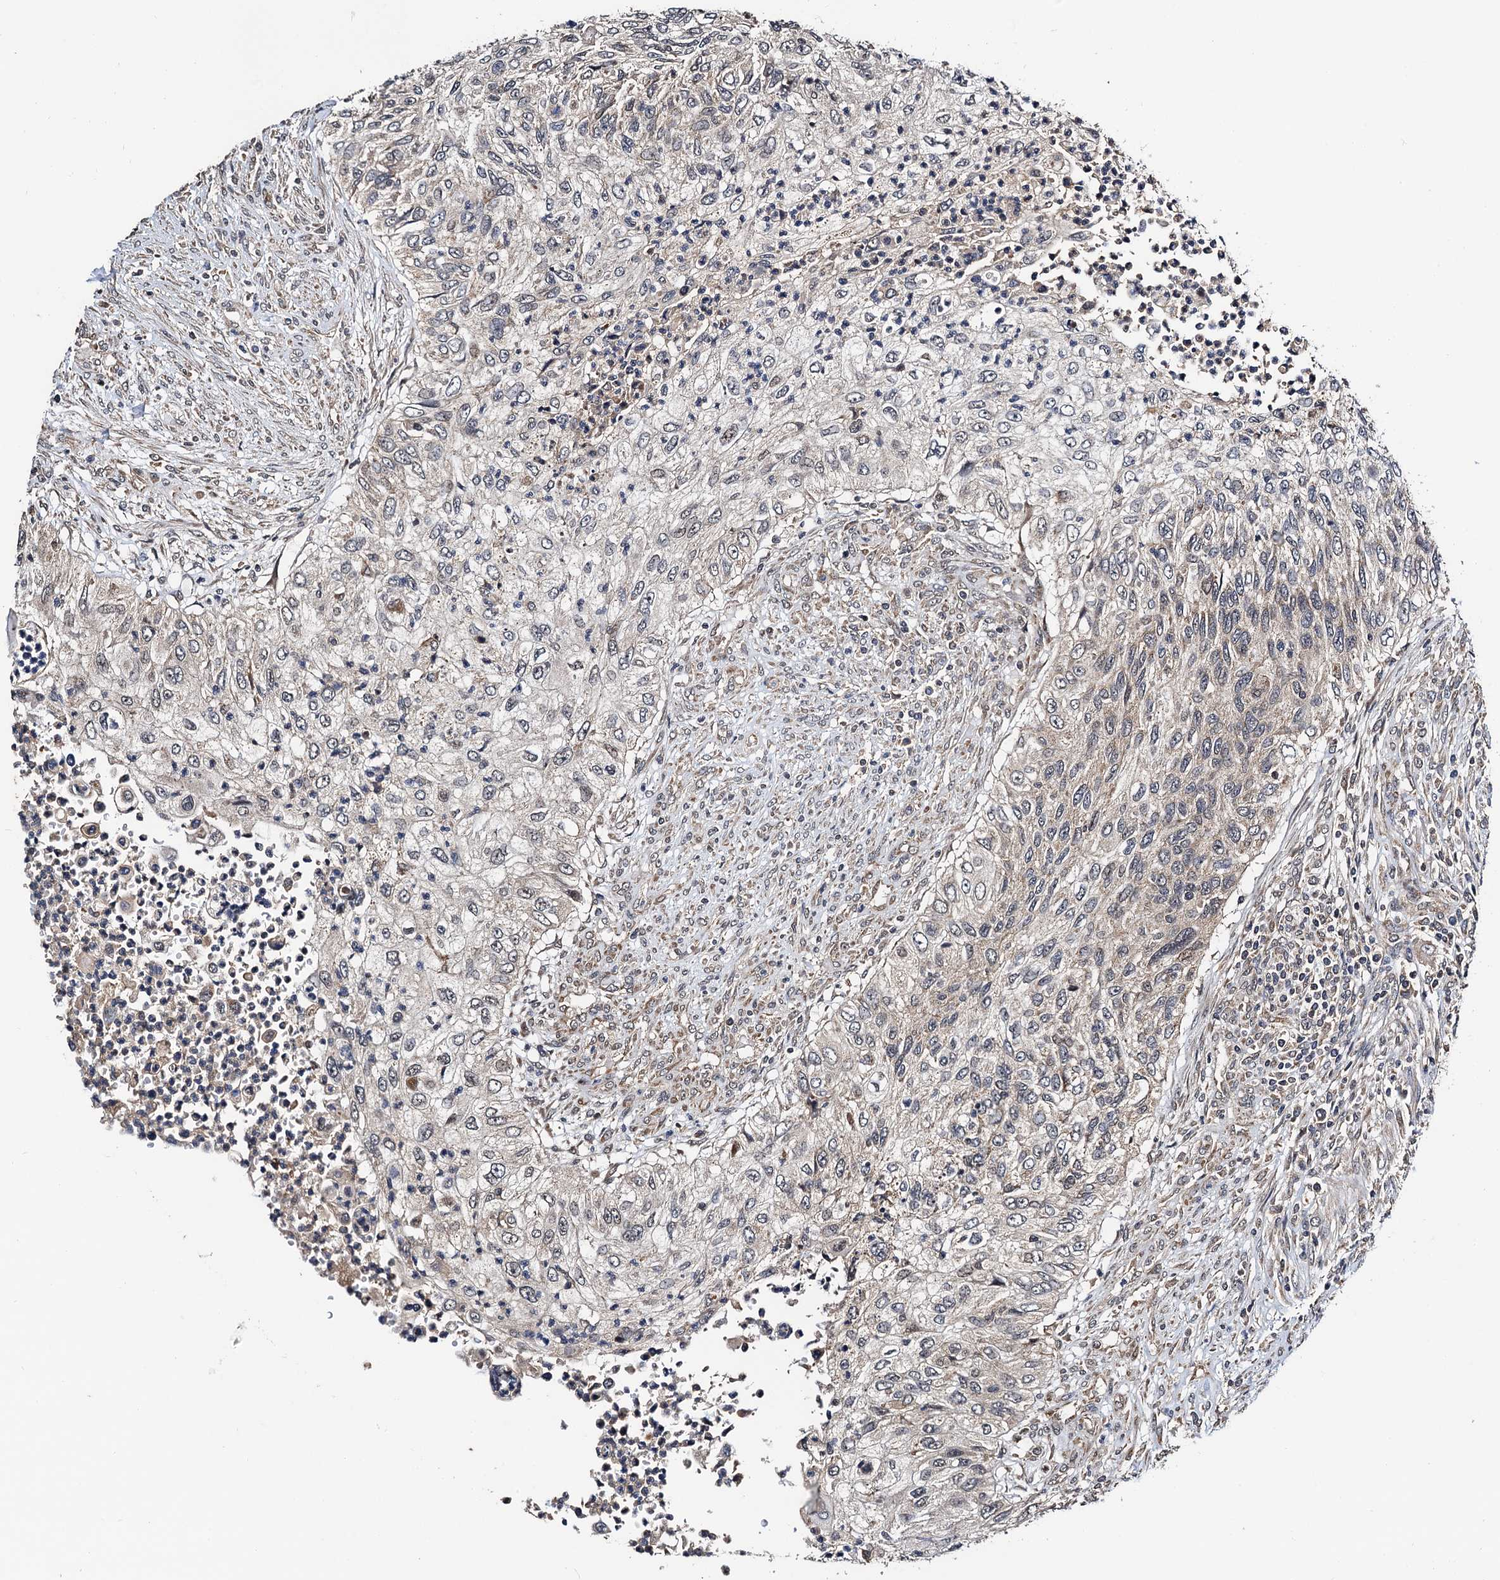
{"staining": {"intensity": "negative", "quantity": "none", "location": "none"}, "tissue": "urothelial cancer", "cell_type": "Tumor cells", "image_type": "cancer", "snomed": [{"axis": "morphology", "description": "Urothelial carcinoma, High grade"}, {"axis": "topography", "description": "Urinary bladder"}], "caption": "Immunohistochemistry histopathology image of human urothelial carcinoma (high-grade) stained for a protein (brown), which reveals no expression in tumor cells. (DAB immunohistochemistry, high magnification).", "gene": "NAA16", "patient": {"sex": "female", "age": 60}}